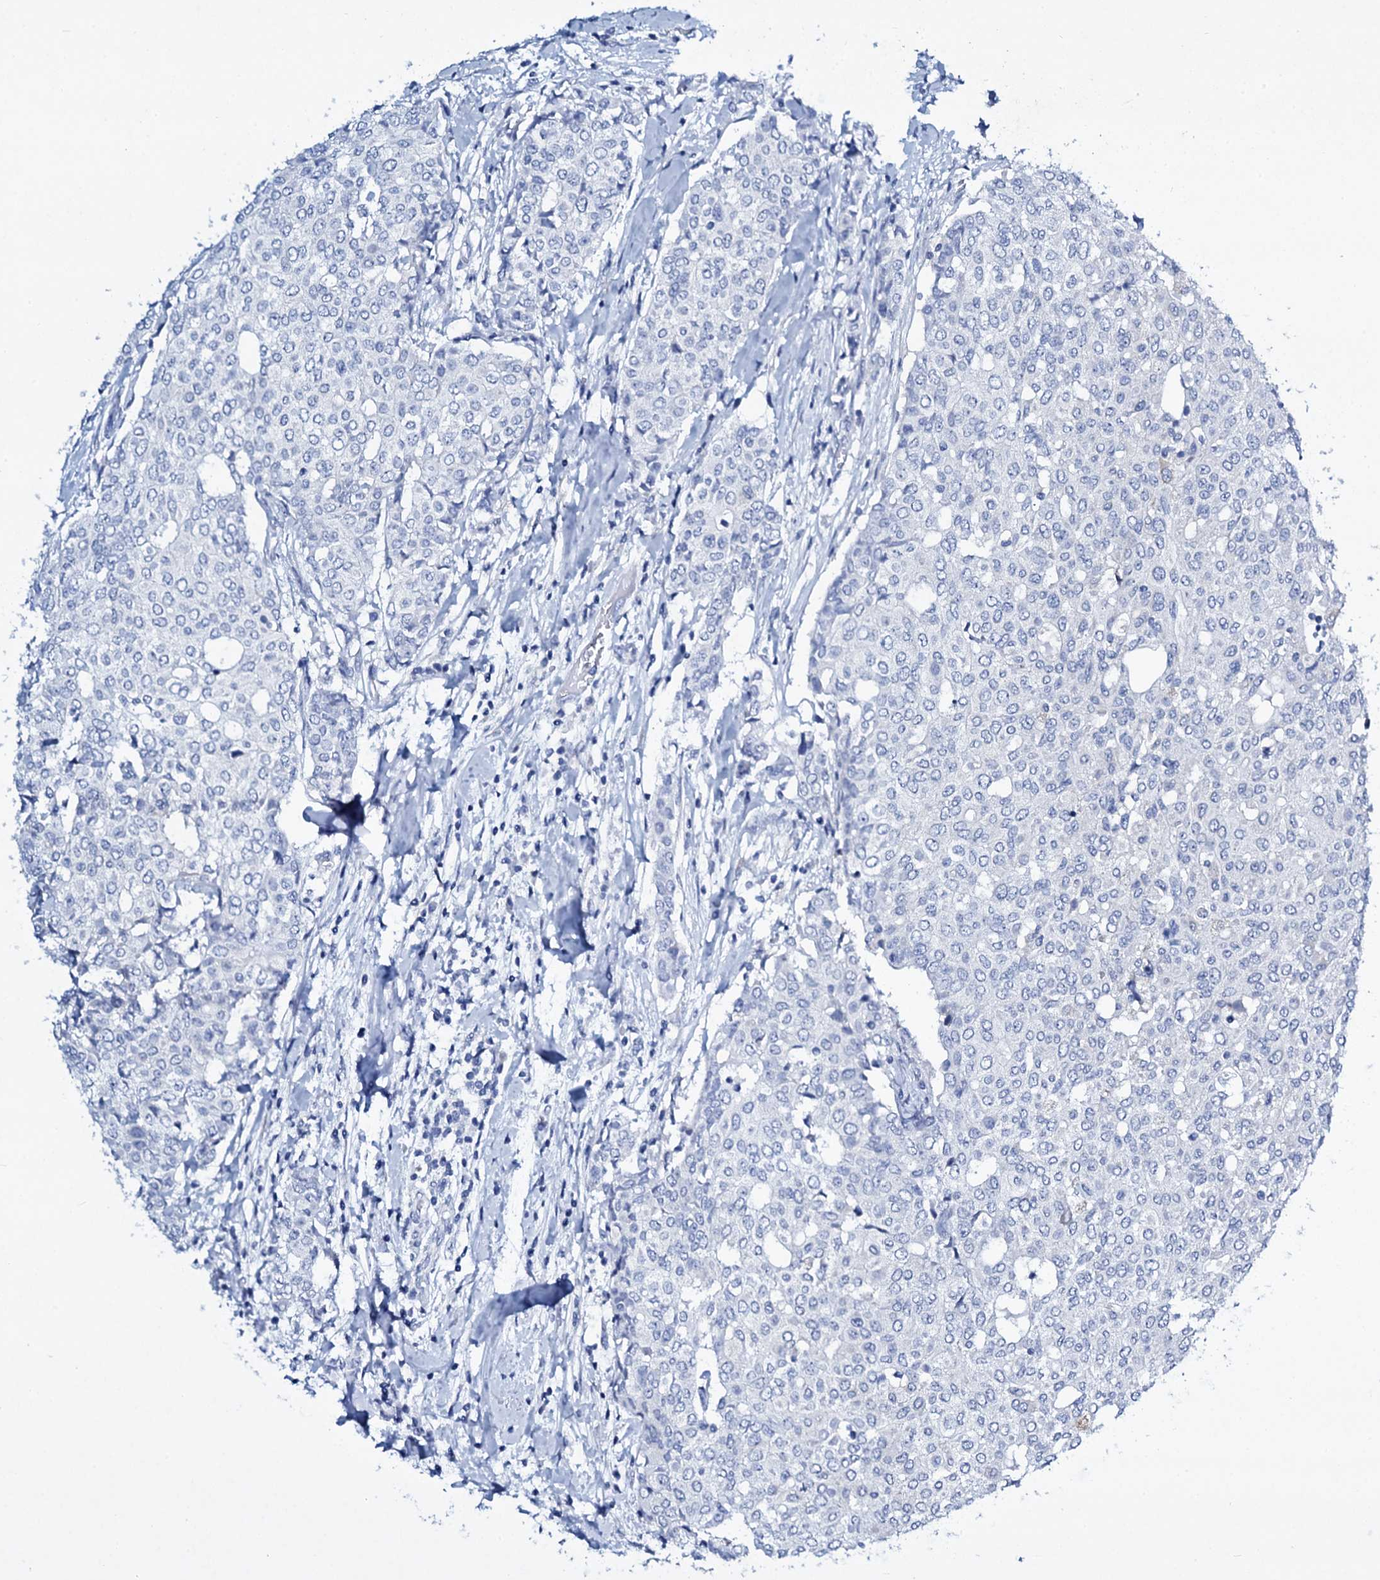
{"staining": {"intensity": "negative", "quantity": "none", "location": "none"}, "tissue": "breast cancer", "cell_type": "Tumor cells", "image_type": "cancer", "snomed": [{"axis": "morphology", "description": "Lobular carcinoma"}, {"axis": "topography", "description": "Breast"}], "caption": "IHC photomicrograph of neoplastic tissue: human breast lobular carcinoma stained with DAB demonstrates no significant protein staining in tumor cells.", "gene": "TPGS2", "patient": {"sex": "female", "age": 51}}